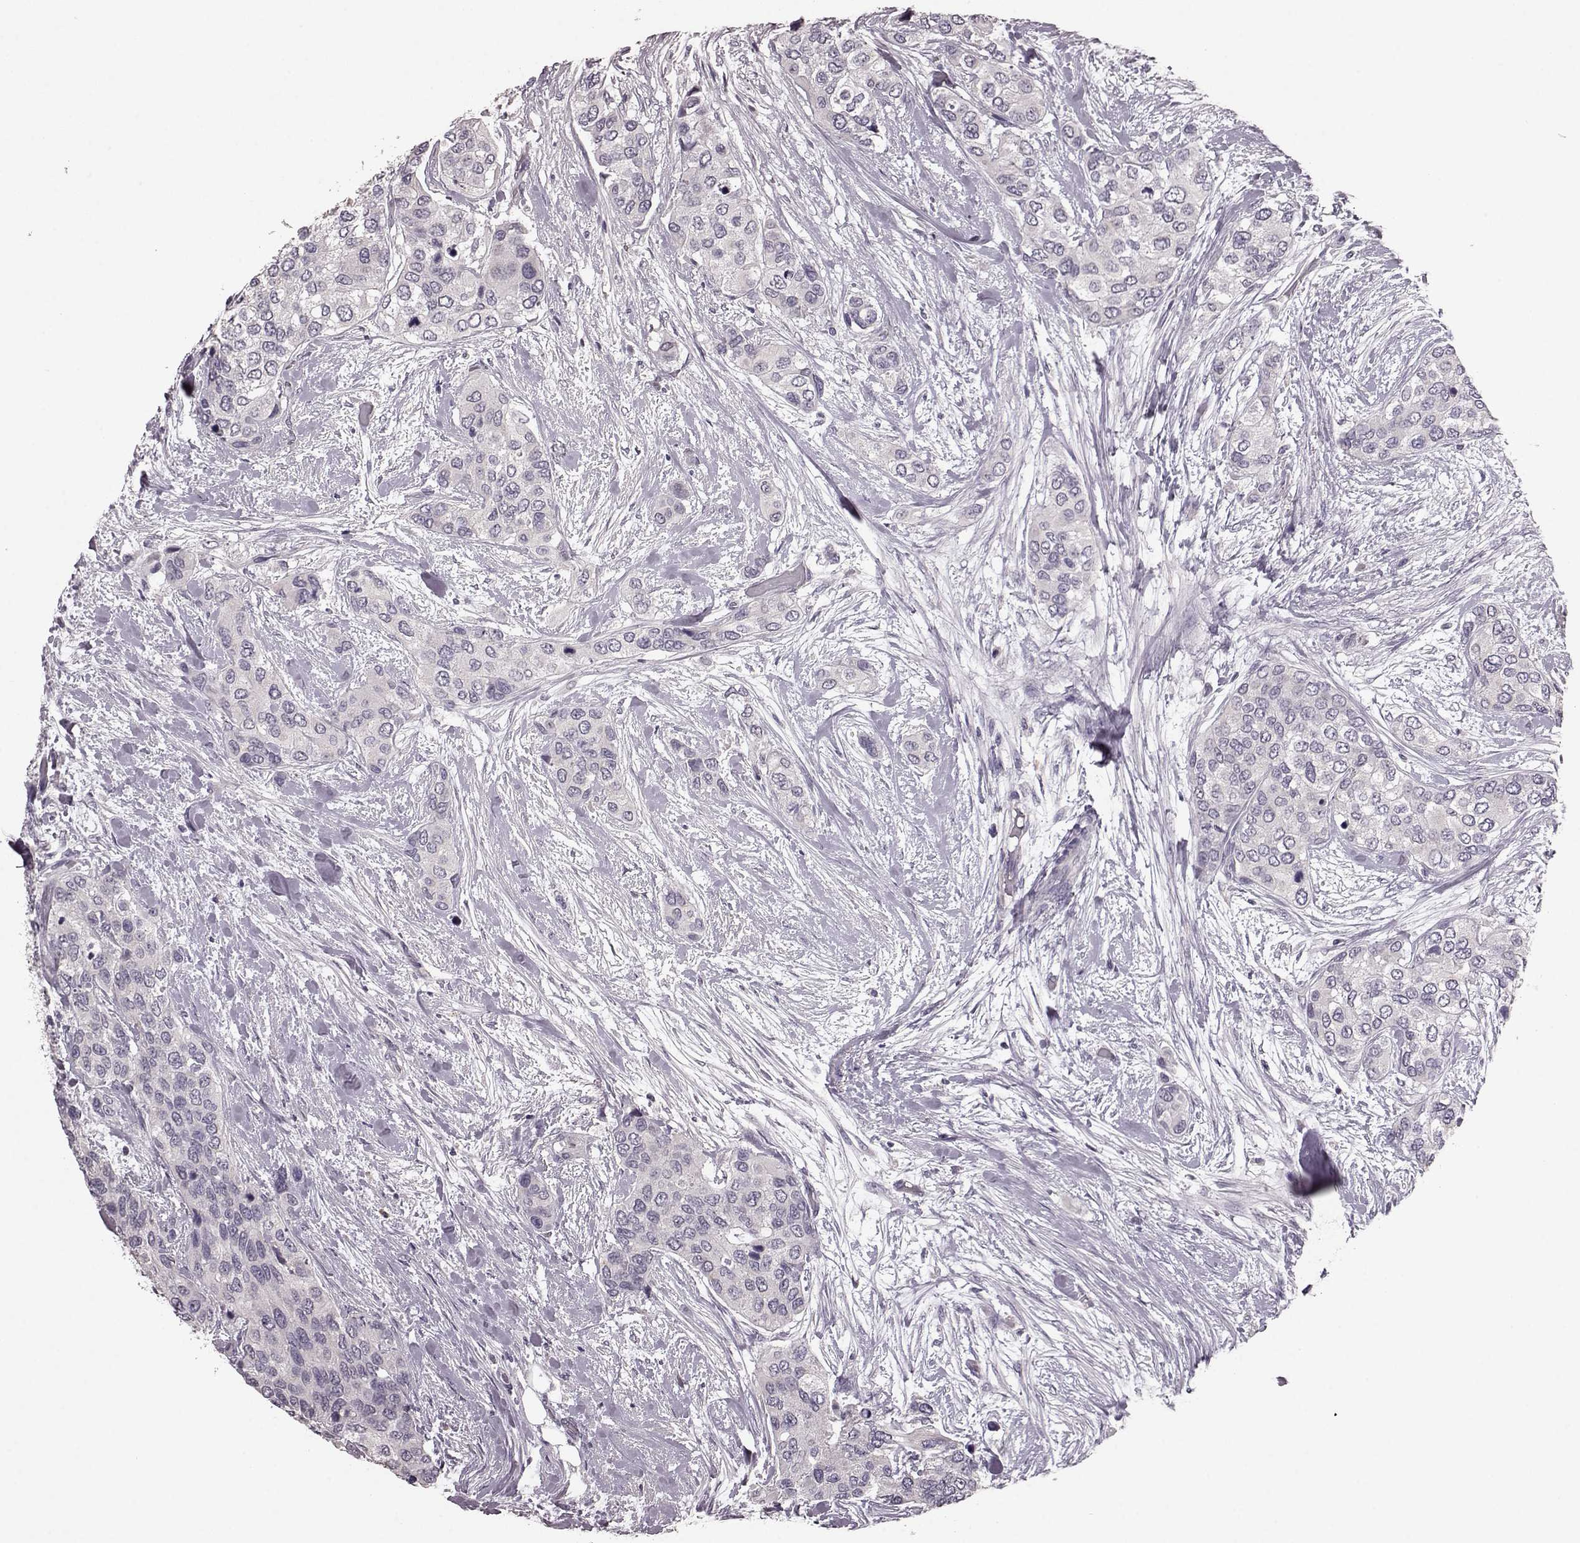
{"staining": {"intensity": "negative", "quantity": "none", "location": "none"}, "tissue": "urothelial cancer", "cell_type": "Tumor cells", "image_type": "cancer", "snomed": [{"axis": "morphology", "description": "Urothelial carcinoma, High grade"}, {"axis": "topography", "description": "Urinary bladder"}], "caption": "Immunohistochemistry photomicrograph of neoplastic tissue: human urothelial carcinoma (high-grade) stained with DAB (3,3'-diaminobenzidine) exhibits no significant protein staining in tumor cells. (DAB (3,3'-diaminobenzidine) IHC visualized using brightfield microscopy, high magnification).", "gene": "SLC52A3", "patient": {"sex": "male", "age": 77}}